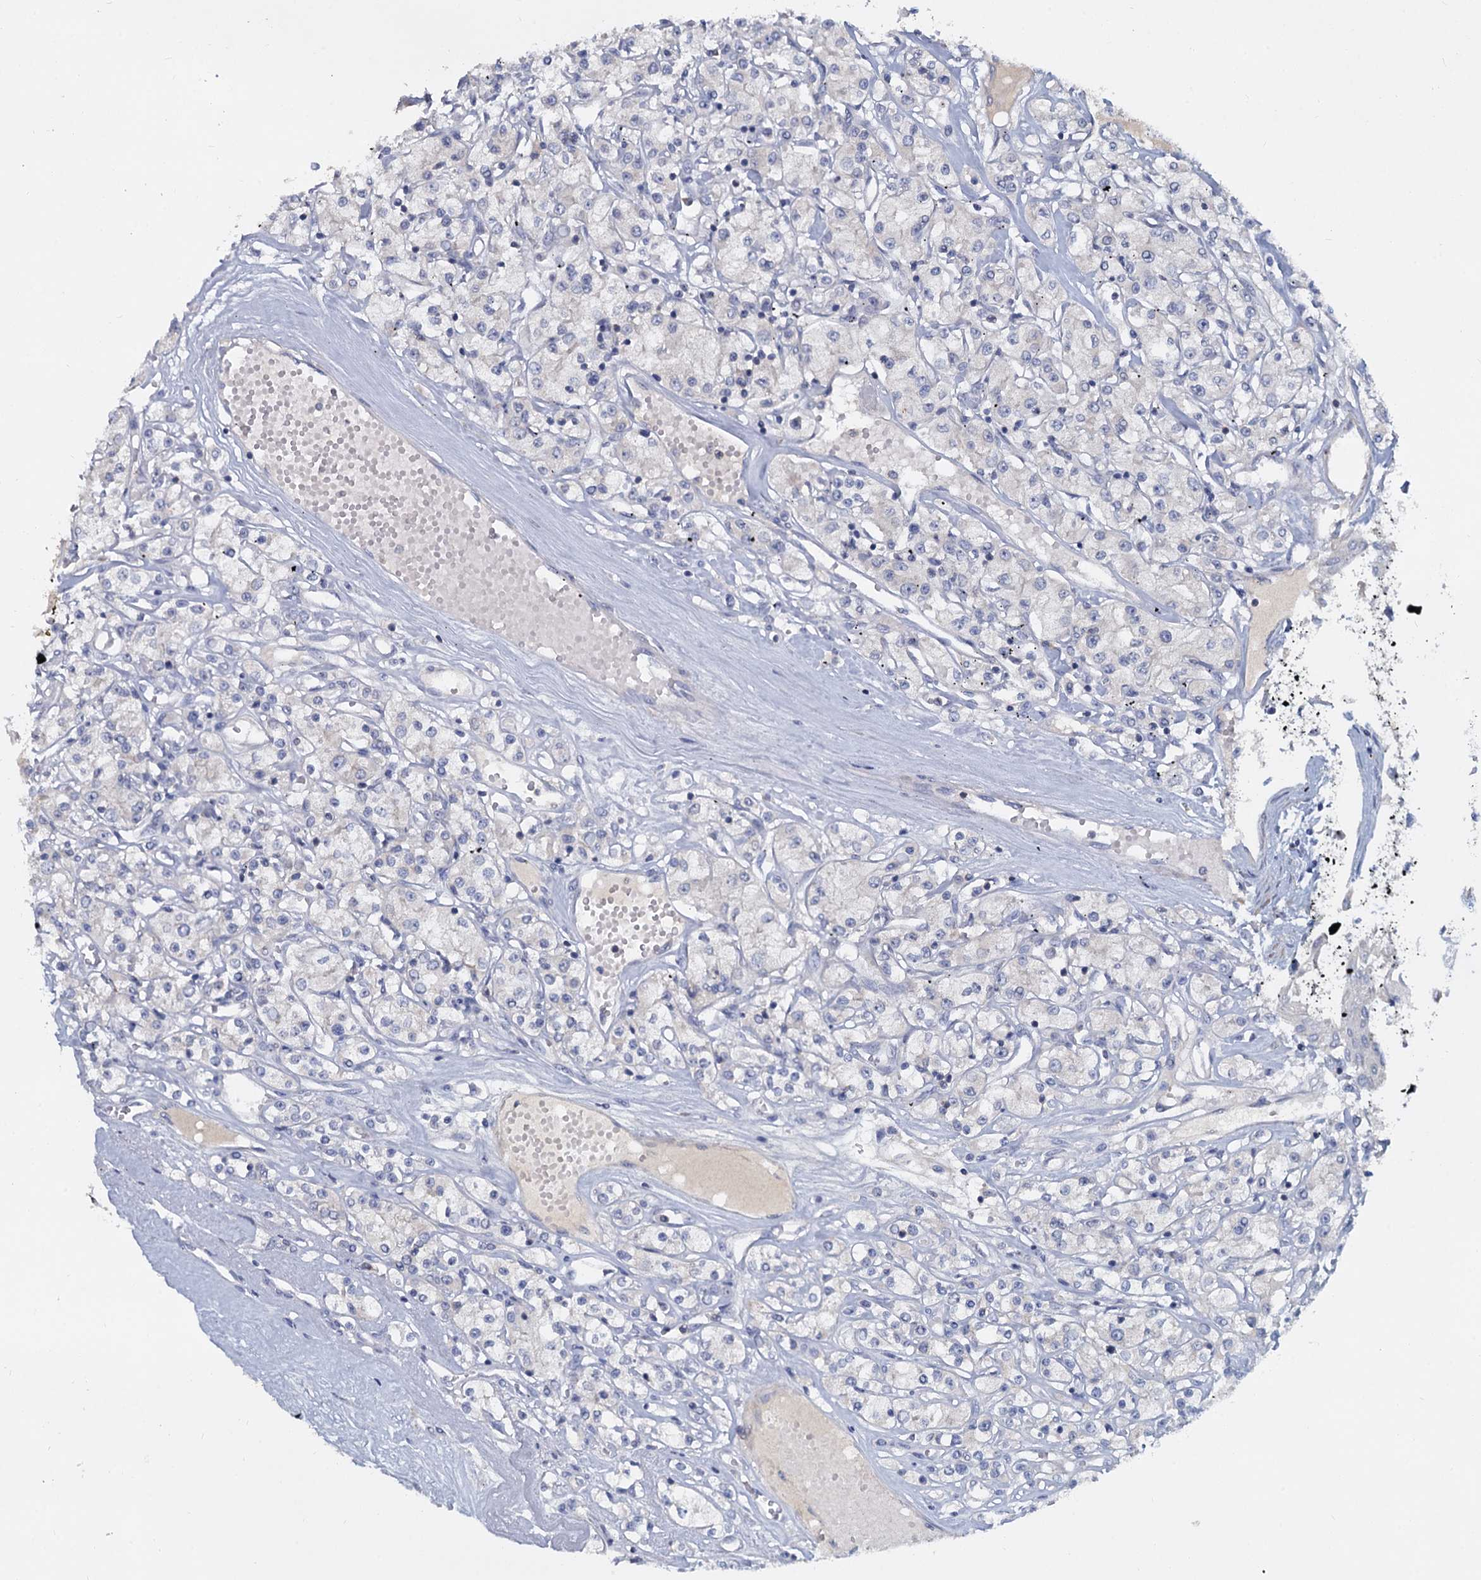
{"staining": {"intensity": "negative", "quantity": "none", "location": "none"}, "tissue": "renal cancer", "cell_type": "Tumor cells", "image_type": "cancer", "snomed": [{"axis": "morphology", "description": "Adenocarcinoma, NOS"}, {"axis": "topography", "description": "Kidney"}], "caption": "Immunohistochemical staining of renal cancer (adenocarcinoma) demonstrates no significant positivity in tumor cells. (Brightfield microscopy of DAB immunohistochemistry at high magnification).", "gene": "ACSM3", "patient": {"sex": "female", "age": 59}}